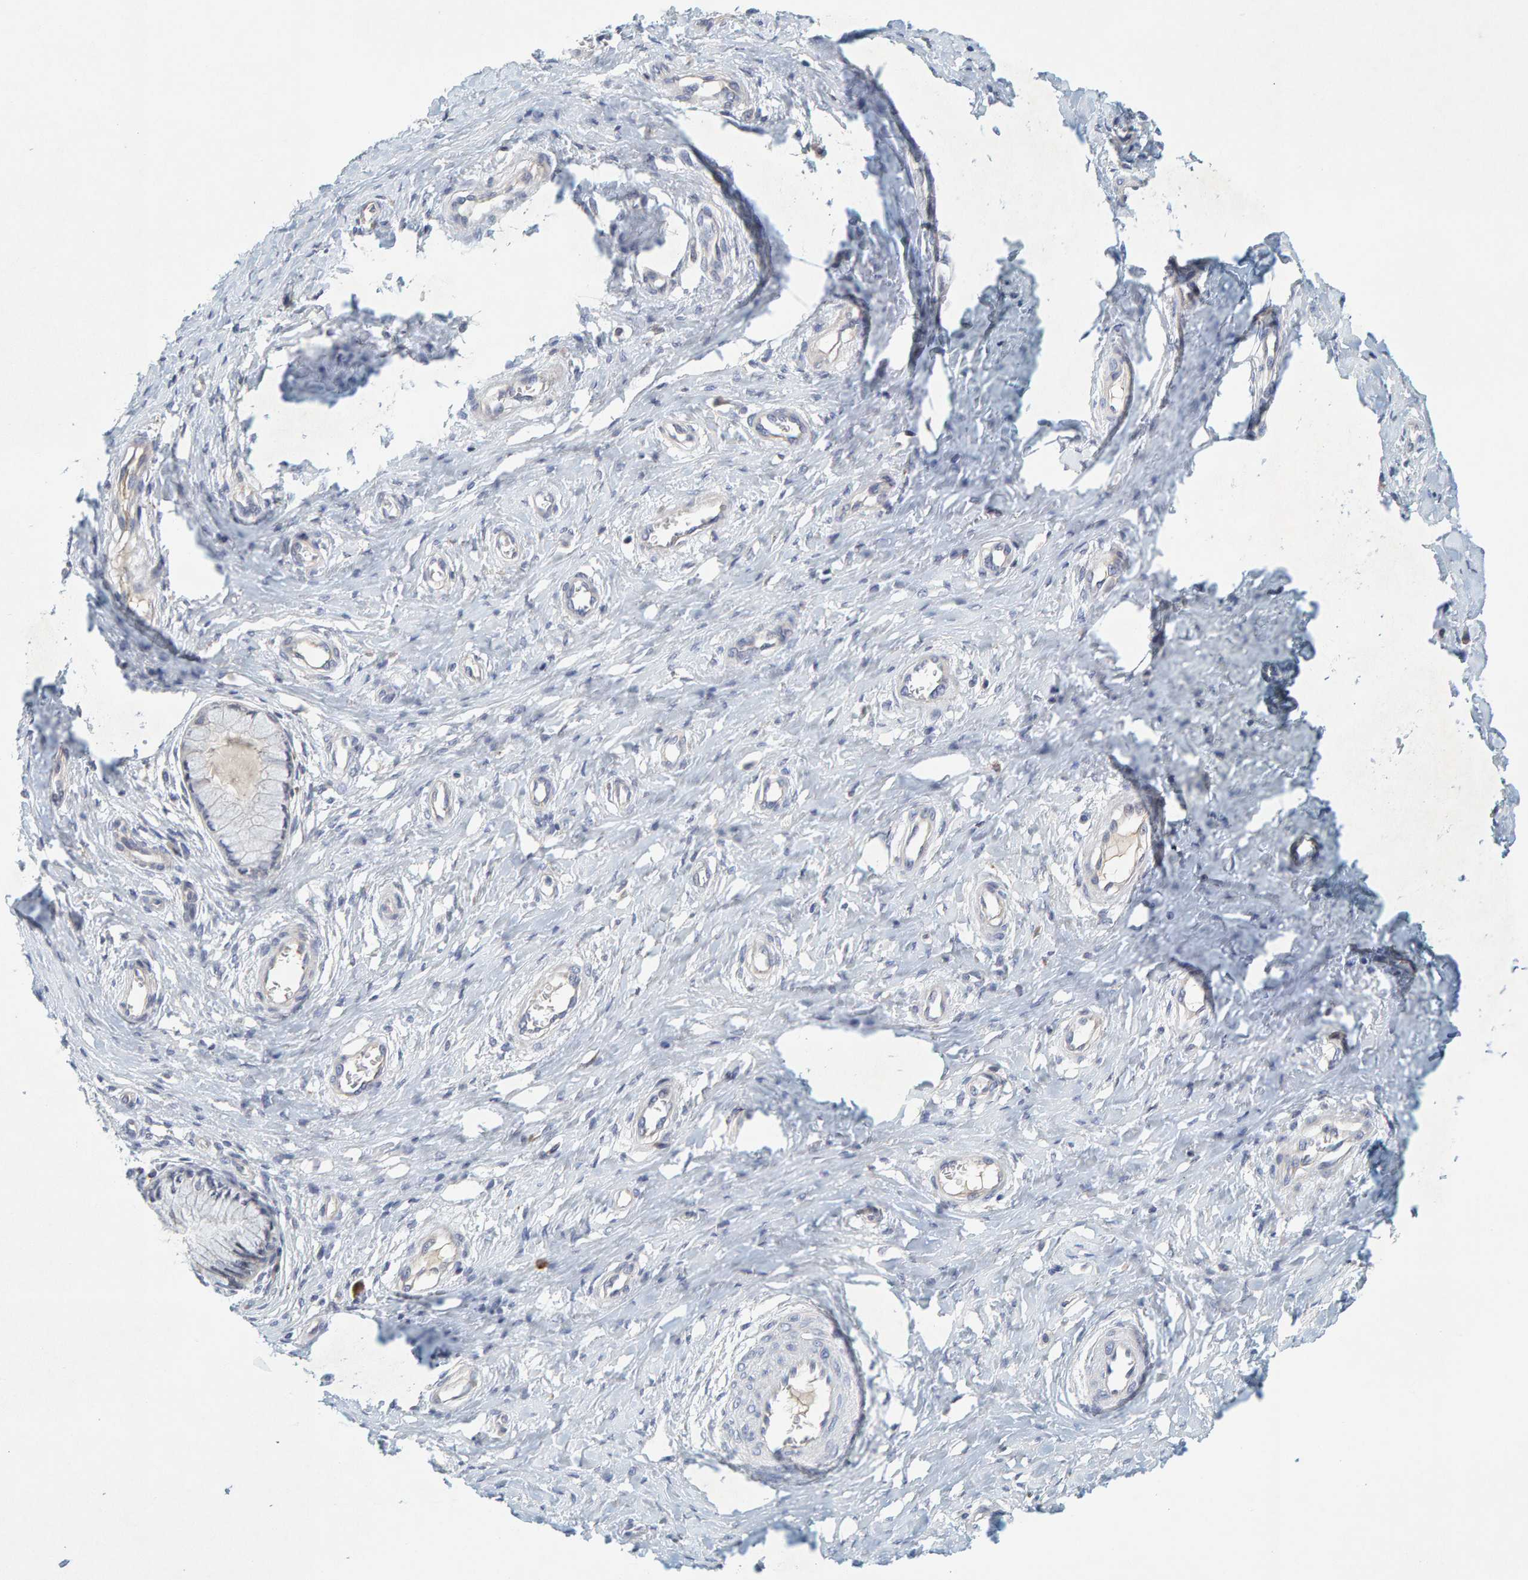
{"staining": {"intensity": "negative", "quantity": "none", "location": "none"}, "tissue": "cervix", "cell_type": "Glandular cells", "image_type": "normal", "snomed": [{"axis": "morphology", "description": "Normal tissue, NOS"}, {"axis": "topography", "description": "Cervix"}], "caption": "This is a micrograph of immunohistochemistry staining of benign cervix, which shows no staining in glandular cells.", "gene": "ZNF77", "patient": {"sex": "female", "age": 55}}